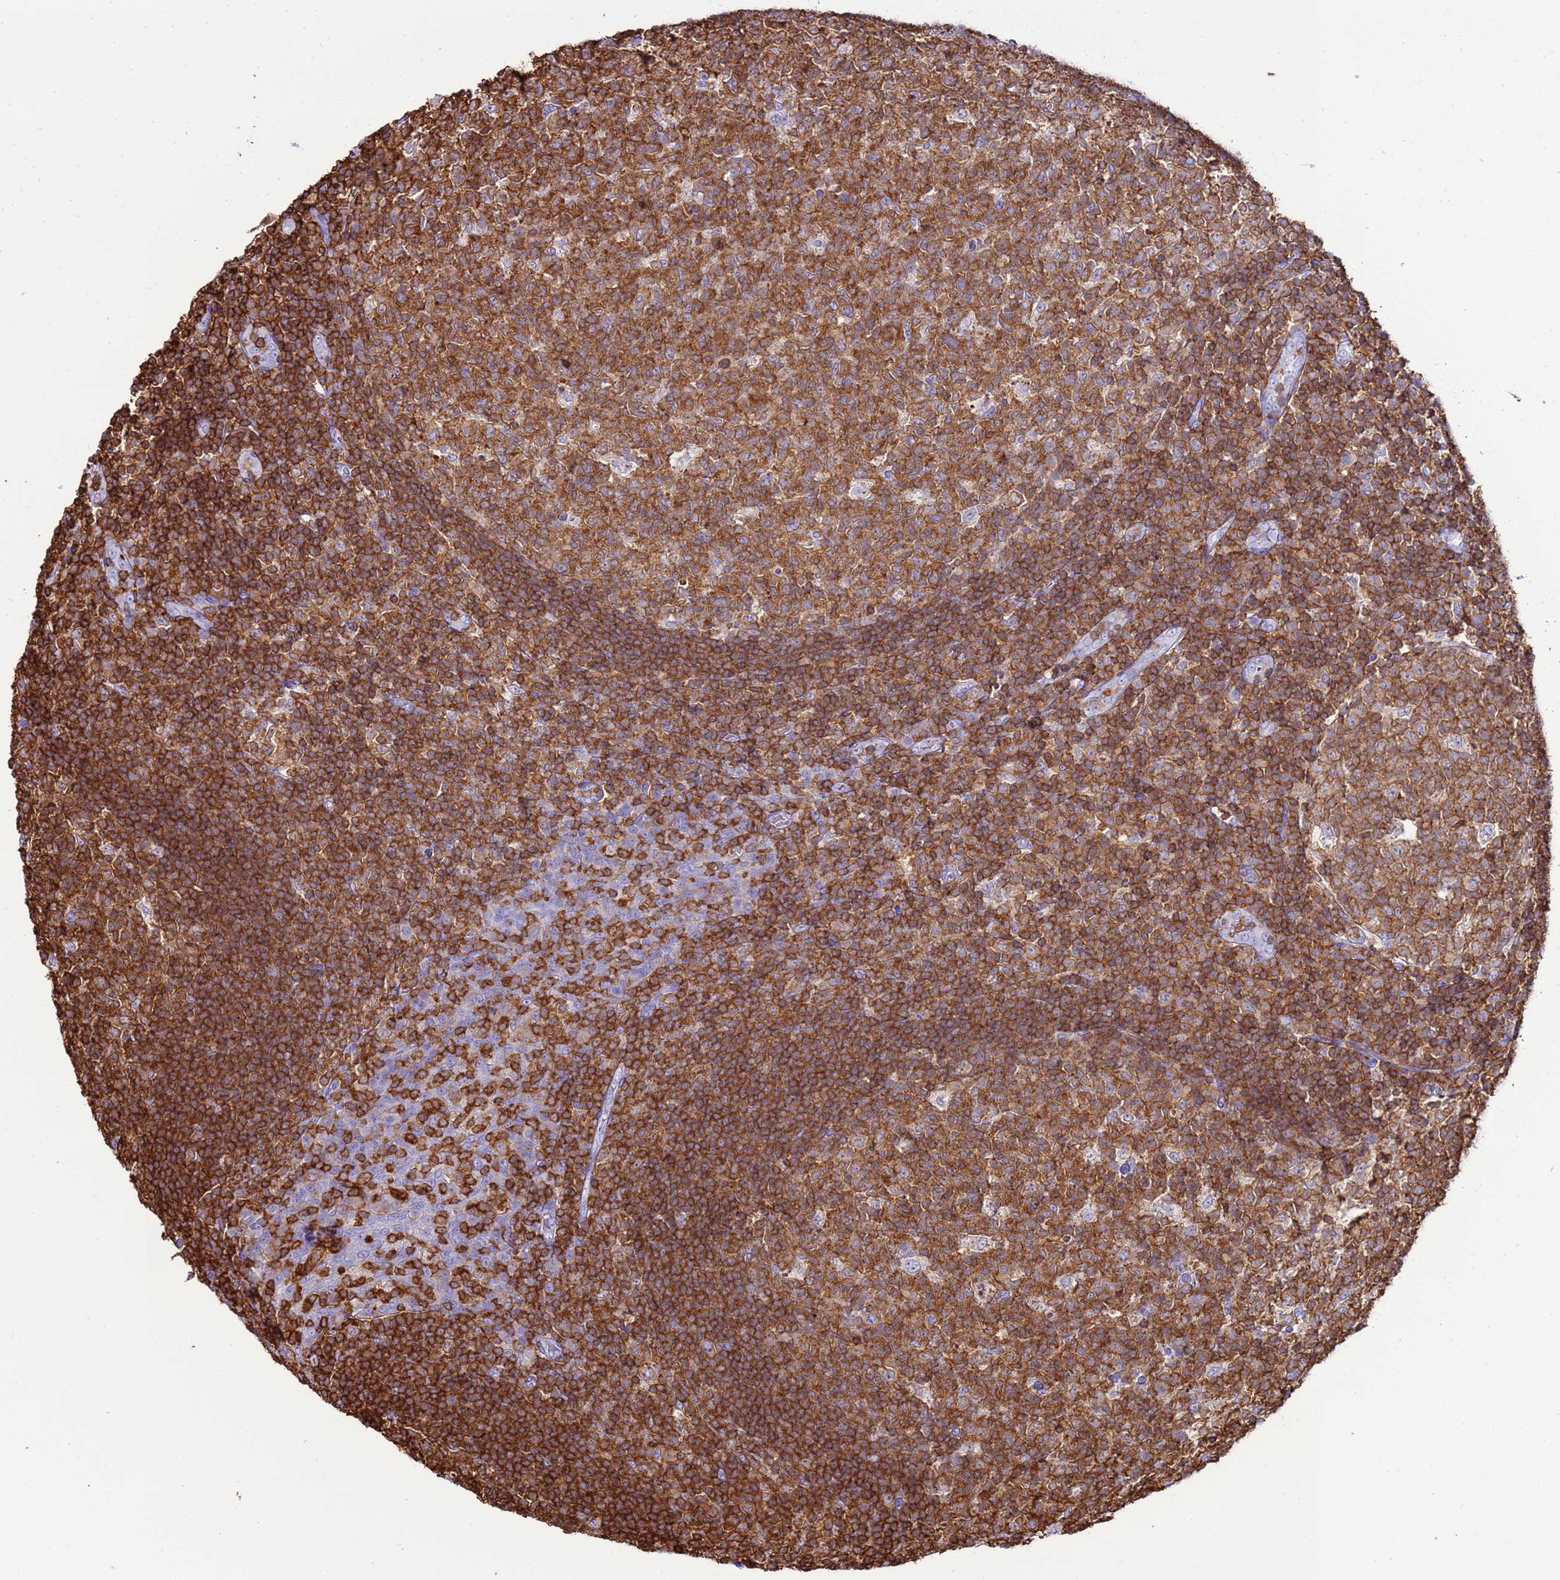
{"staining": {"intensity": "strong", "quantity": ">75%", "location": "cytoplasmic/membranous"}, "tissue": "tonsil", "cell_type": "Germinal center cells", "image_type": "normal", "snomed": [{"axis": "morphology", "description": "Normal tissue, NOS"}, {"axis": "topography", "description": "Tonsil"}], "caption": "Immunohistochemical staining of normal tonsil demonstrates >75% levels of strong cytoplasmic/membranous protein positivity in about >75% of germinal center cells. (Stains: DAB in brown, nuclei in blue, Microscopy: brightfield microscopy at high magnification).", "gene": "IRF5", "patient": {"sex": "female", "age": 19}}